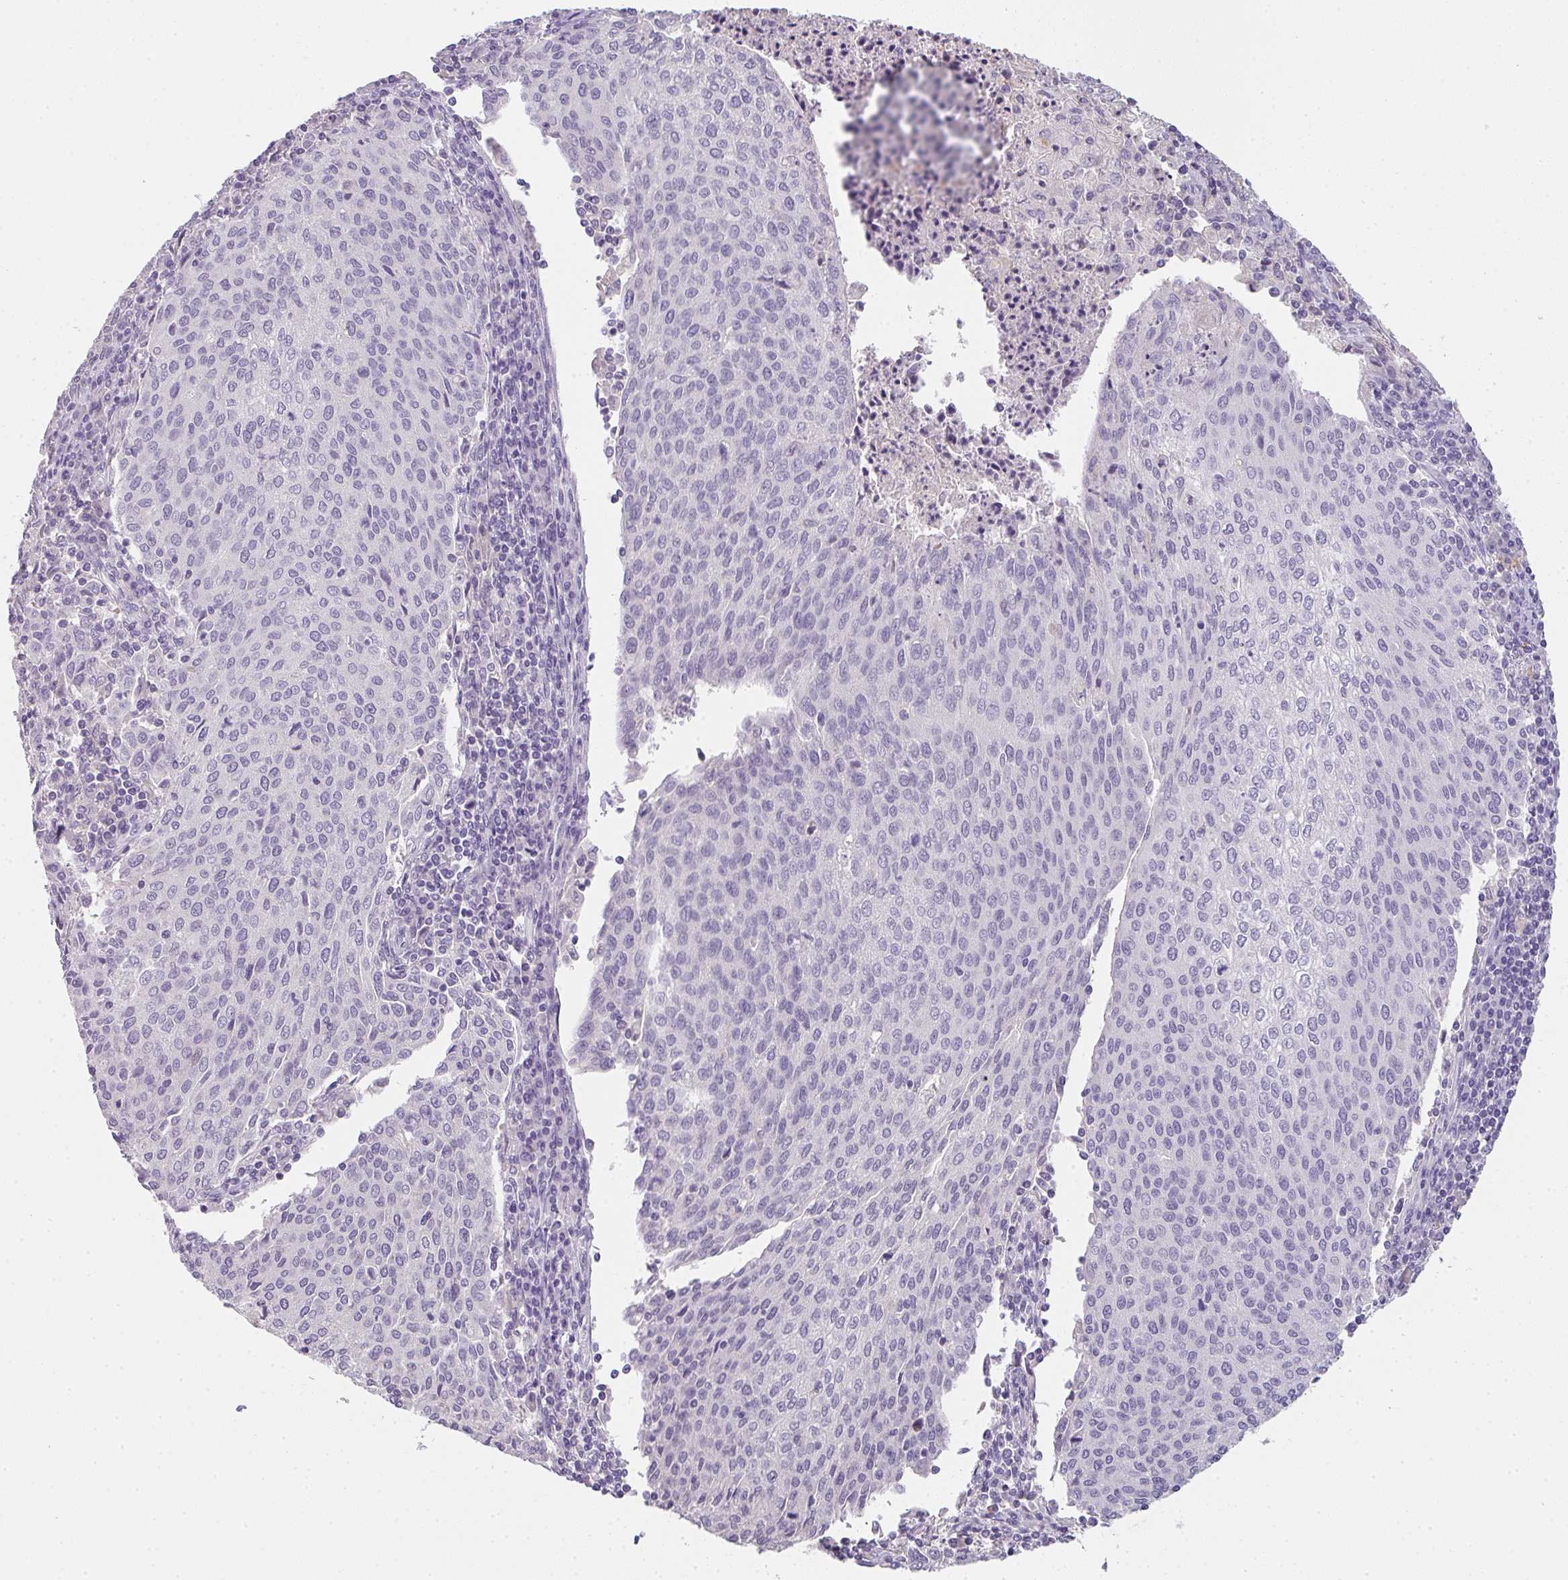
{"staining": {"intensity": "negative", "quantity": "none", "location": "none"}, "tissue": "cervical cancer", "cell_type": "Tumor cells", "image_type": "cancer", "snomed": [{"axis": "morphology", "description": "Squamous cell carcinoma, NOS"}, {"axis": "topography", "description": "Cervix"}], "caption": "Tumor cells are negative for brown protein staining in squamous cell carcinoma (cervical).", "gene": "C1QTNF8", "patient": {"sex": "female", "age": 46}}